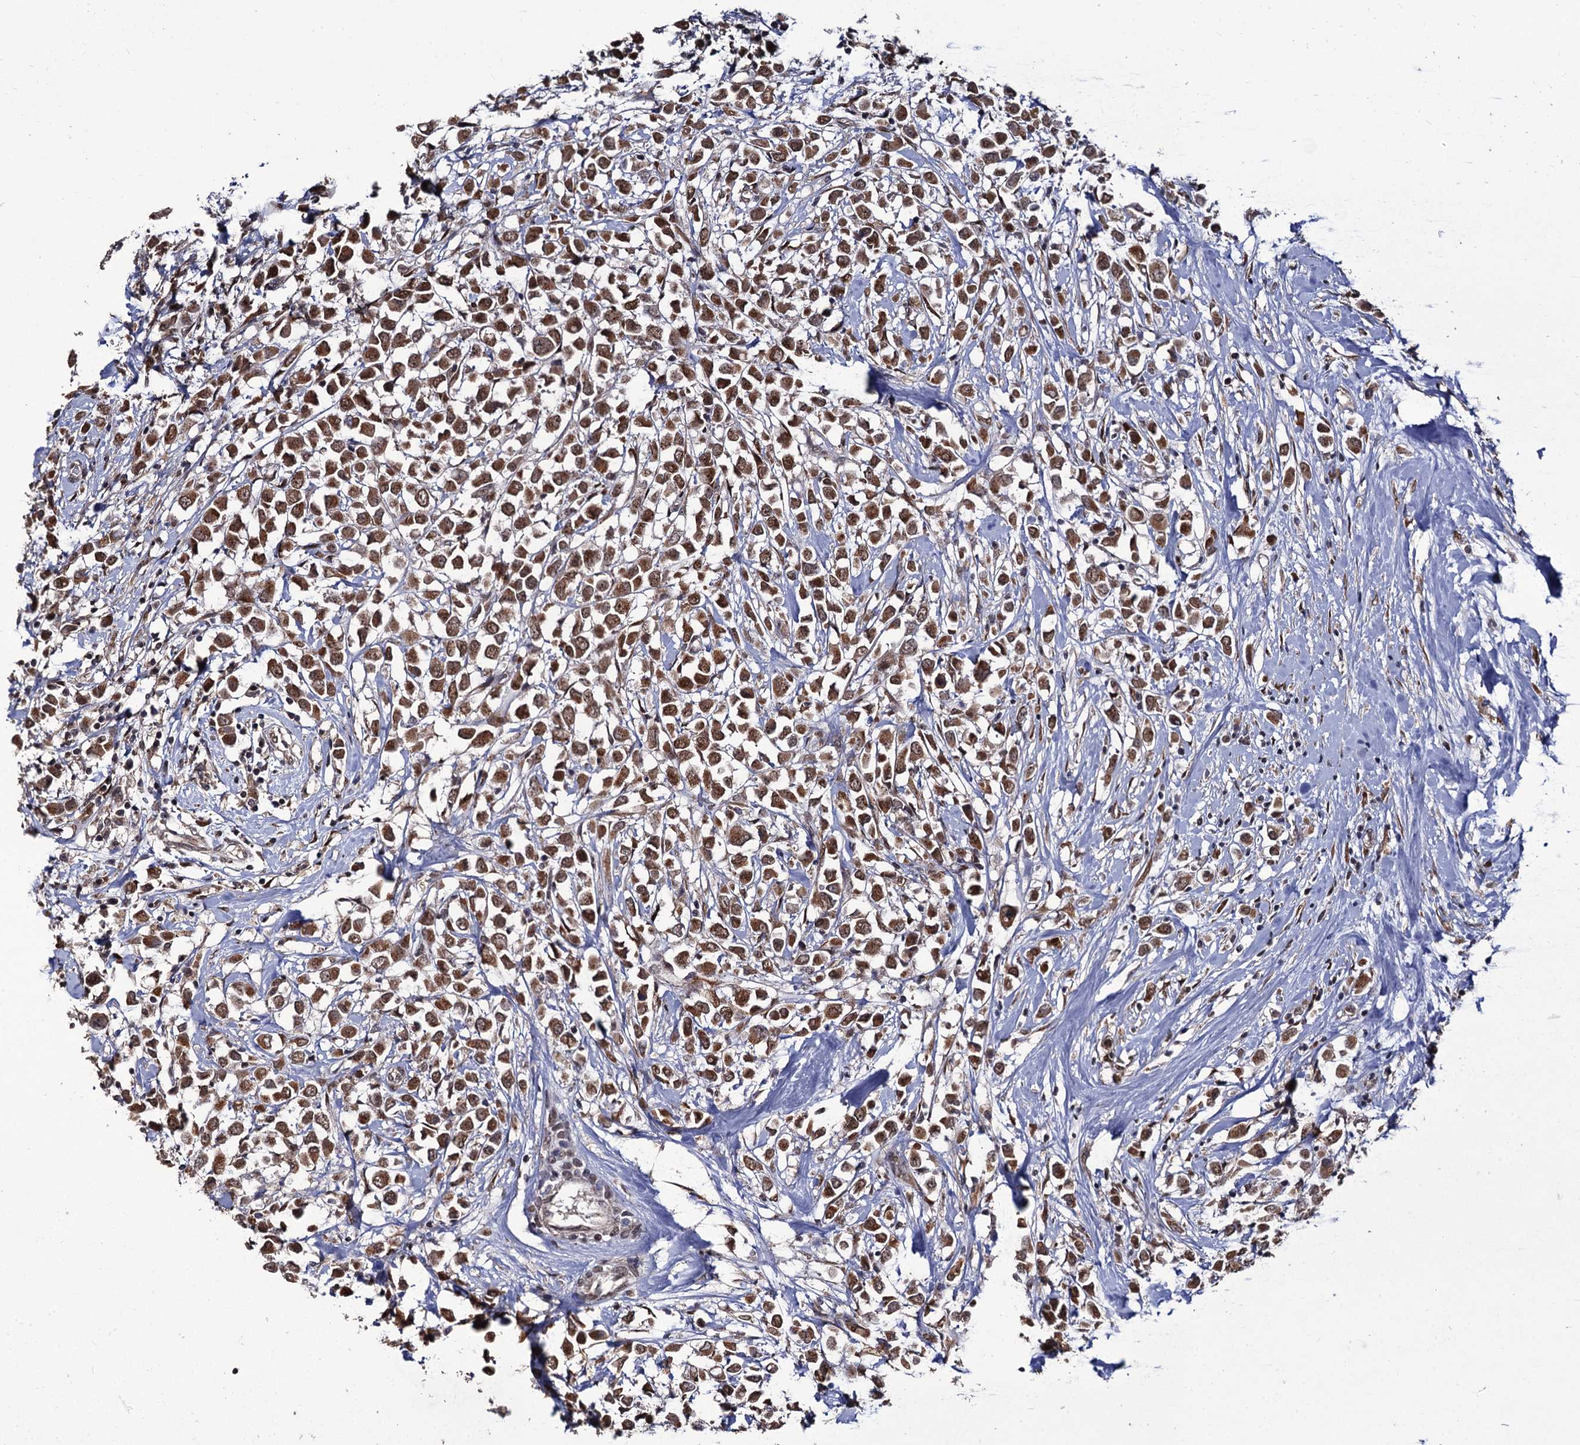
{"staining": {"intensity": "moderate", "quantity": ">75%", "location": "cytoplasmic/membranous"}, "tissue": "breast cancer", "cell_type": "Tumor cells", "image_type": "cancer", "snomed": [{"axis": "morphology", "description": "Duct carcinoma"}, {"axis": "topography", "description": "Breast"}], "caption": "A brown stain labels moderate cytoplasmic/membranous staining of a protein in intraductal carcinoma (breast) tumor cells.", "gene": "LRRC63", "patient": {"sex": "female", "age": 87}}